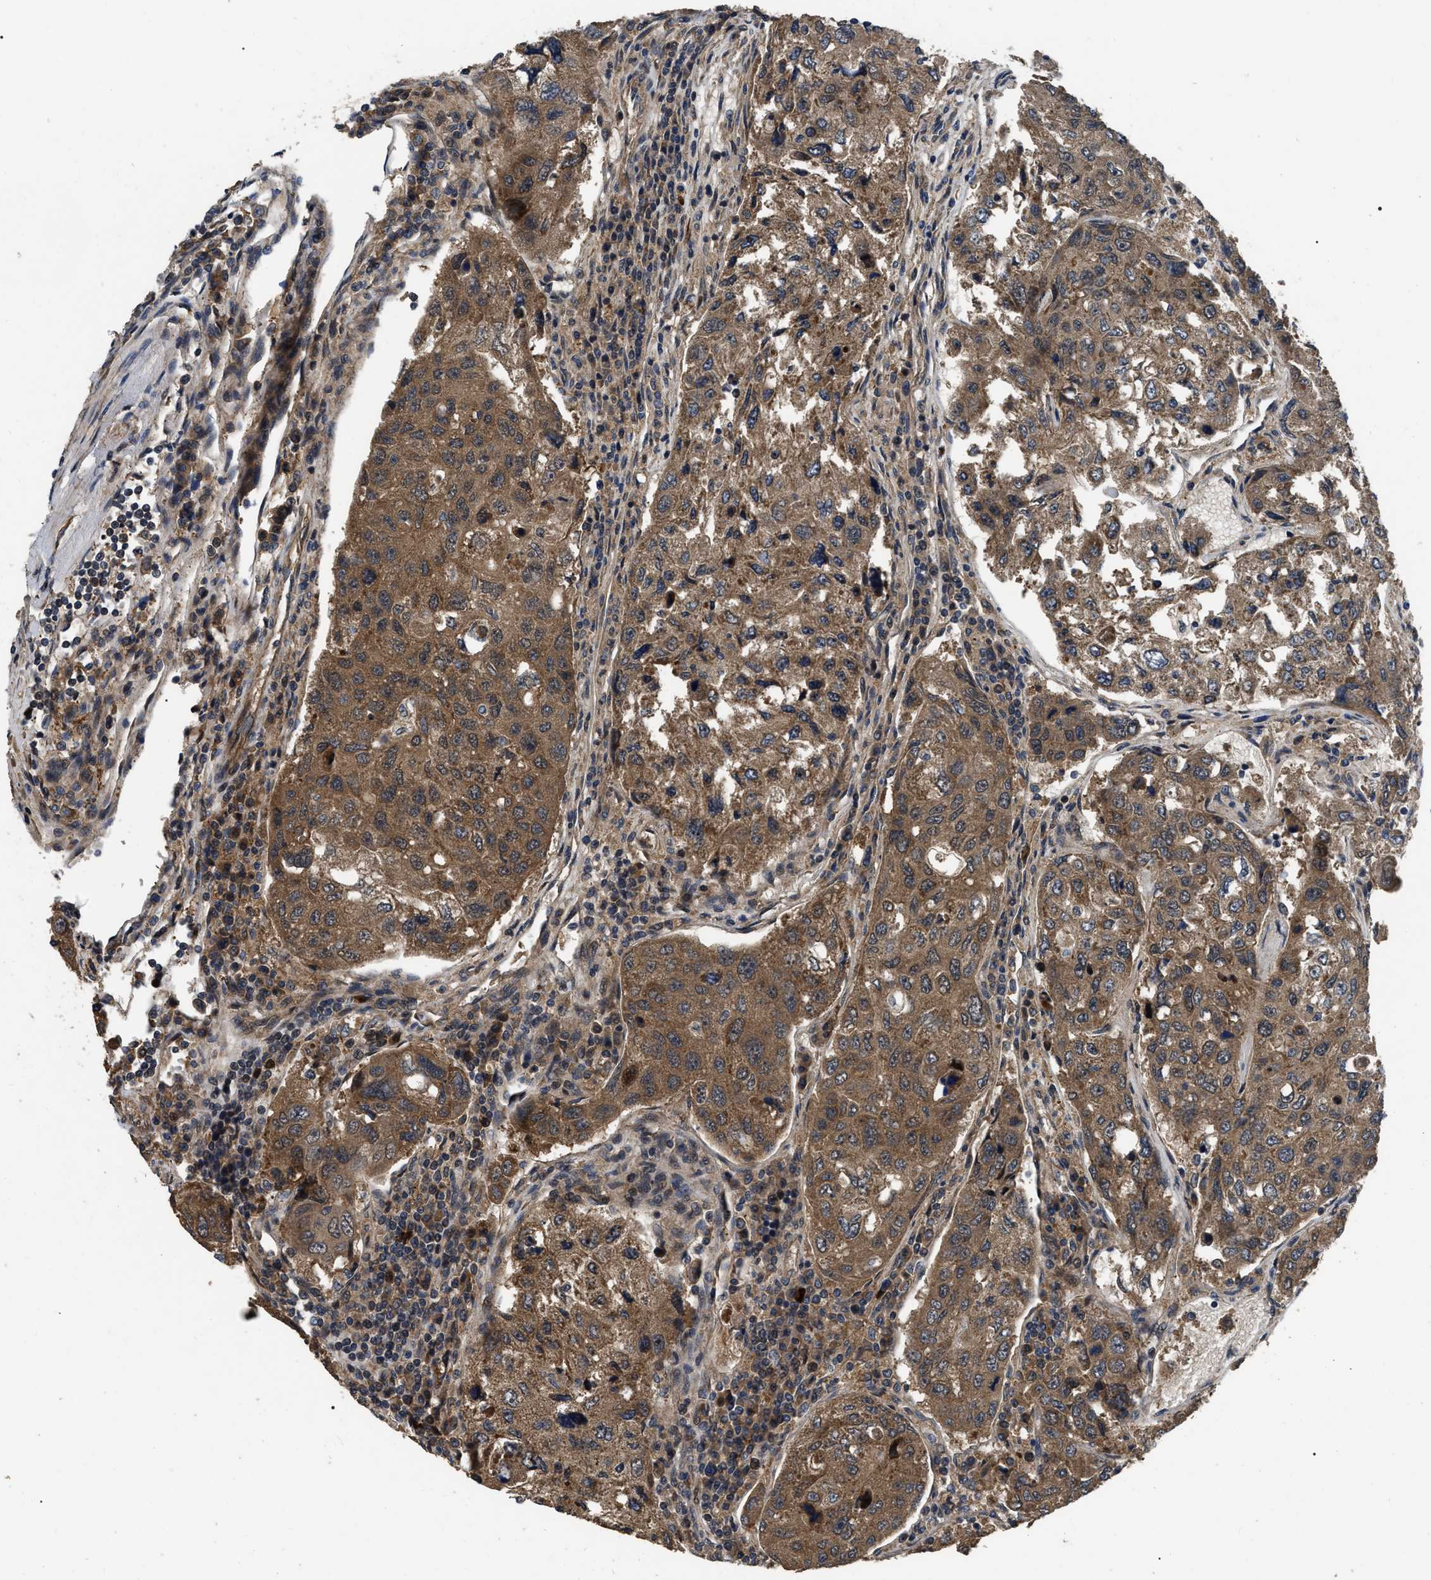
{"staining": {"intensity": "moderate", "quantity": ">75%", "location": "cytoplasmic/membranous"}, "tissue": "urothelial cancer", "cell_type": "Tumor cells", "image_type": "cancer", "snomed": [{"axis": "morphology", "description": "Urothelial carcinoma, High grade"}, {"axis": "topography", "description": "Lymph node"}, {"axis": "topography", "description": "Urinary bladder"}], "caption": "DAB immunohistochemical staining of high-grade urothelial carcinoma demonstrates moderate cytoplasmic/membranous protein positivity in about >75% of tumor cells.", "gene": "PPWD1", "patient": {"sex": "male", "age": 51}}